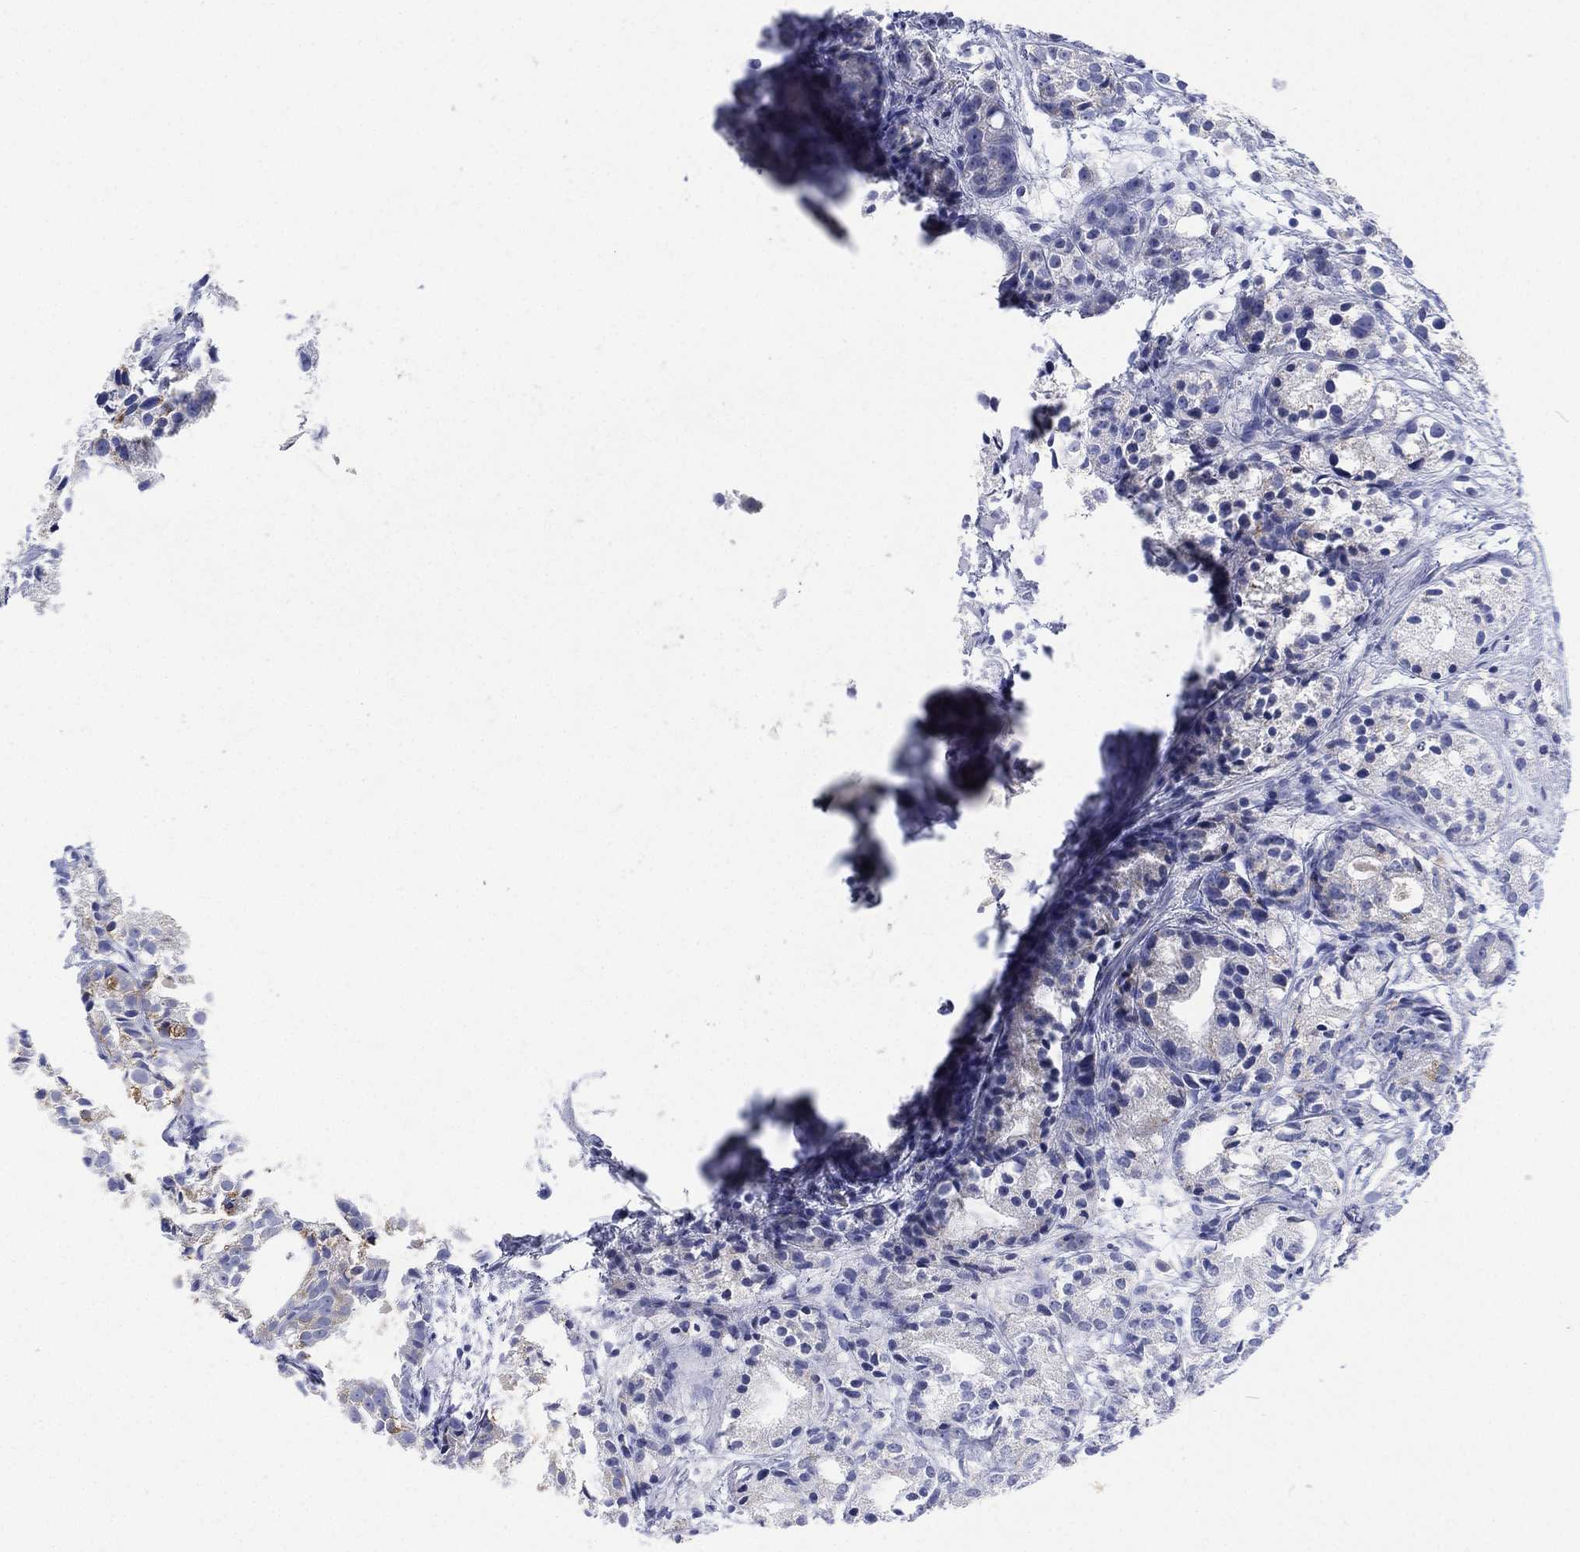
{"staining": {"intensity": "negative", "quantity": "none", "location": "none"}, "tissue": "prostate cancer", "cell_type": "Tumor cells", "image_type": "cancer", "snomed": [{"axis": "morphology", "description": "Adenocarcinoma, Medium grade"}, {"axis": "topography", "description": "Prostate"}], "caption": "A micrograph of human medium-grade adenocarcinoma (prostate) is negative for staining in tumor cells.", "gene": "SLC9C2", "patient": {"sex": "male", "age": 74}}